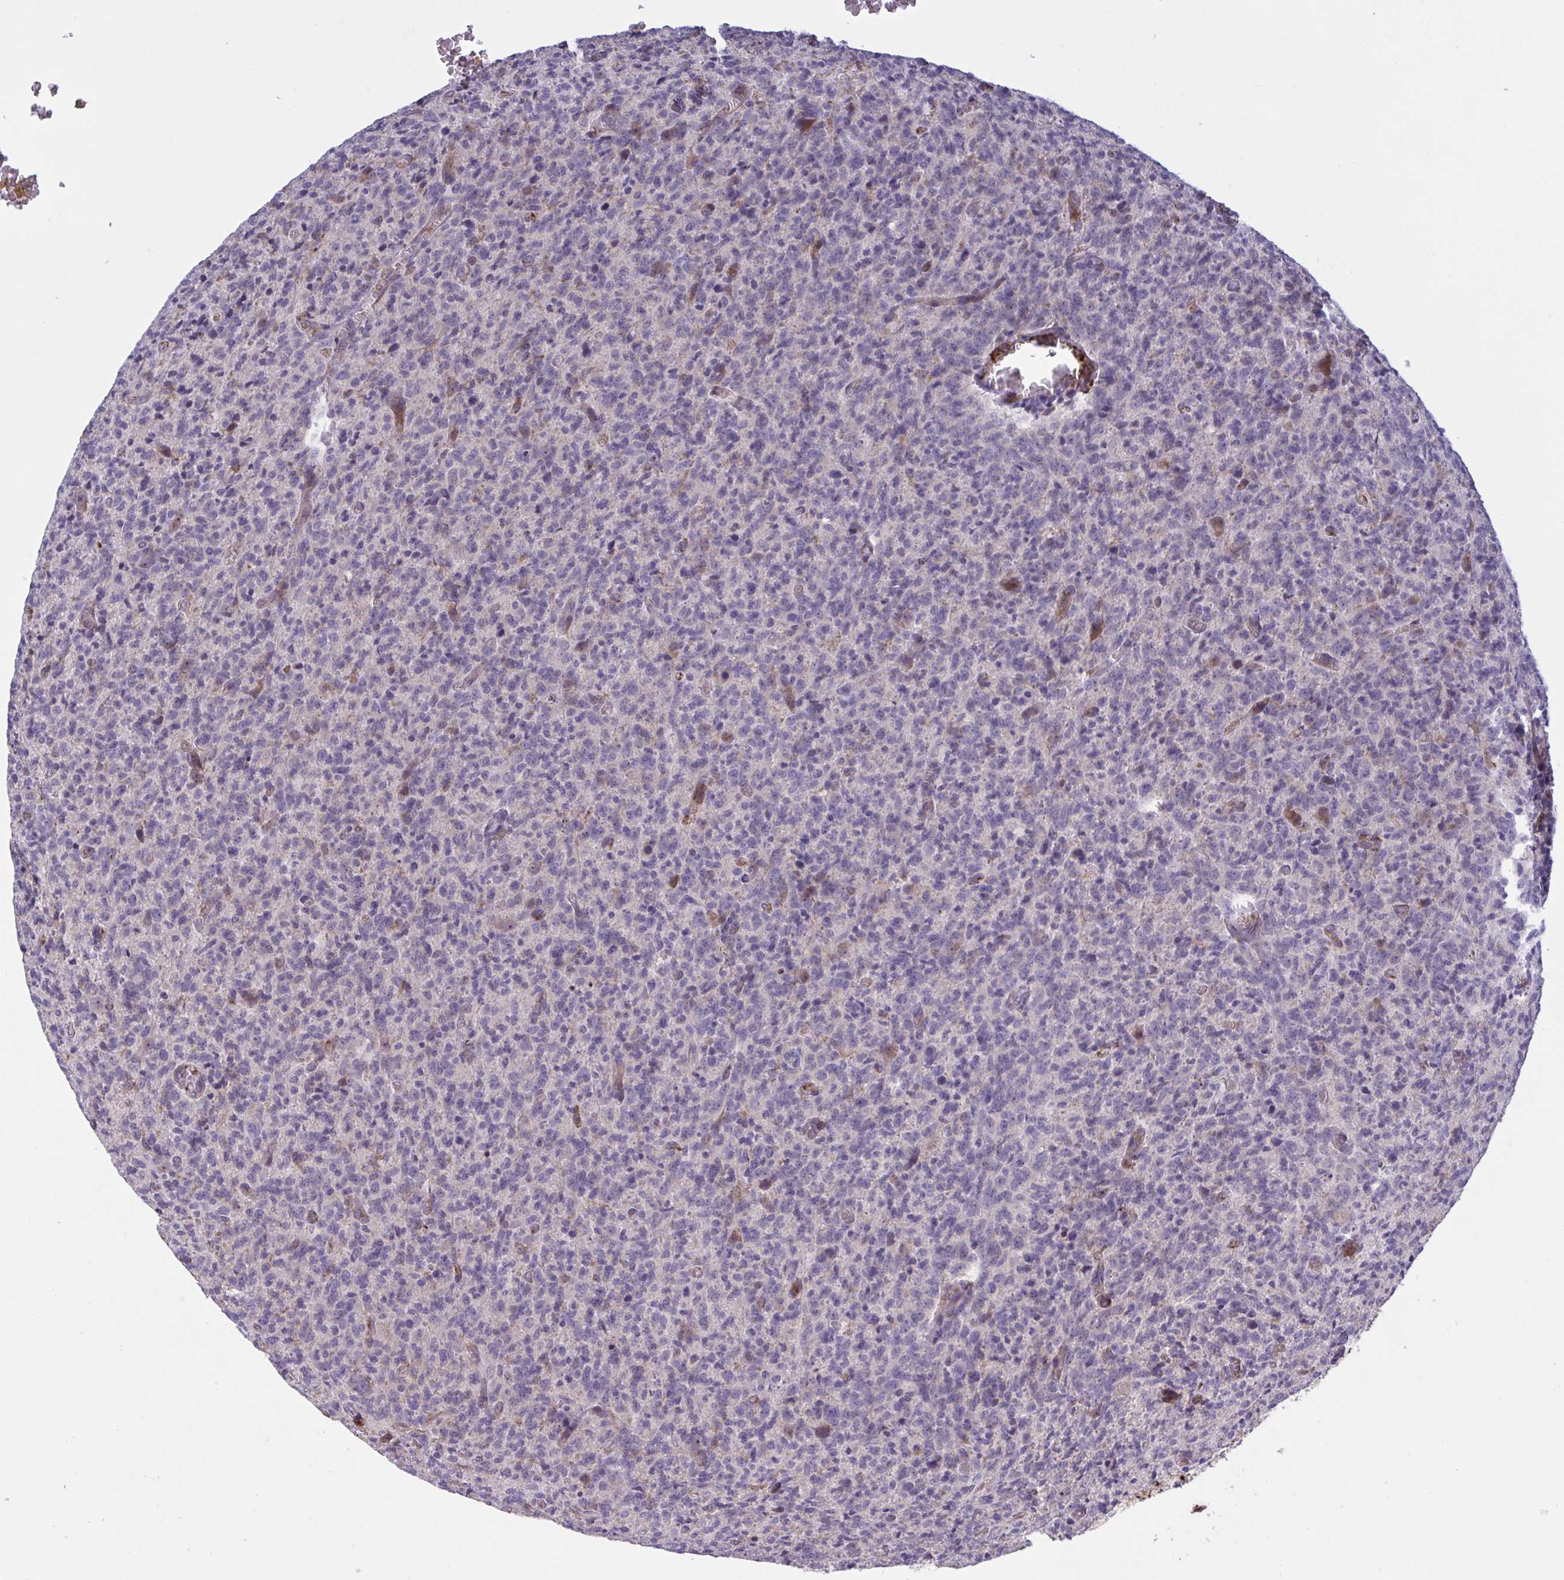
{"staining": {"intensity": "negative", "quantity": "none", "location": "none"}, "tissue": "glioma", "cell_type": "Tumor cells", "image_type": "cancer", "snomed": [{"axis": "morphology", "description": "Glioma, malignant, High grade"}, {"axis": "topography", "description": "Brain"}], "caption": "This is a image of IHC staining of glioma, which shows no staining in tumor cells.", "gene": "CD101", "patient": {"sex": "male", "age": 76}}